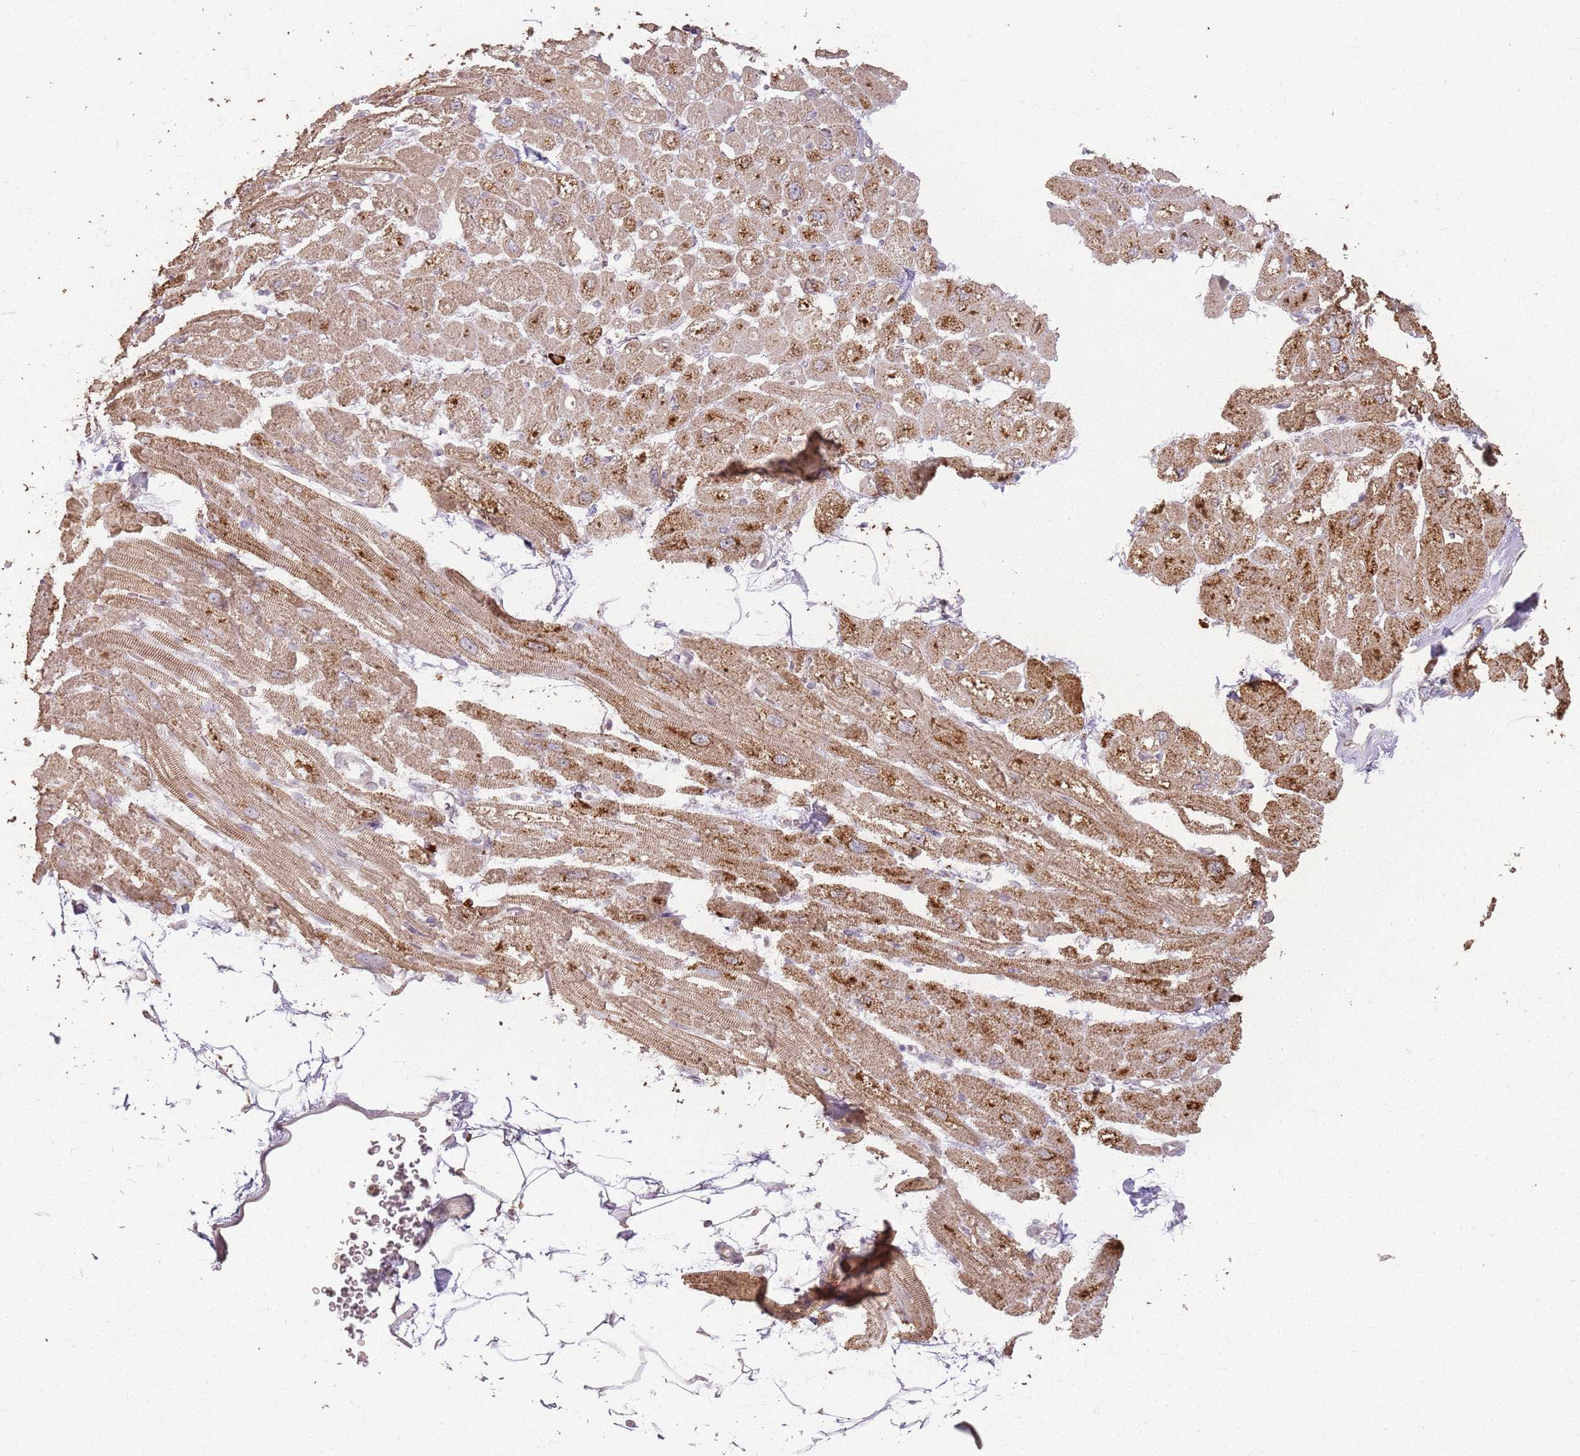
{"staining": {"intensity": "moderate", "quantity": "<25%", "location": "cytoplasmic/membranous"}, "tissue": "heart muscle", "cell_type": "Cardiomyocytes", "image_type": "normal", "snomed": [{"axis": "morphology", "description": "Normal tissue, NOS"}, {"axis": "topography", "description": "Heart"}], "caption": "A high-resolution image shows immunohistochemistry (IHC) staining of normal heart muscle, which reveals moderate cytoplasmic/membranous staining in approximately <25% of cardiomyocytes.", "gene": "CCDC168", "patient": {"sex": "male", "age": 50}}